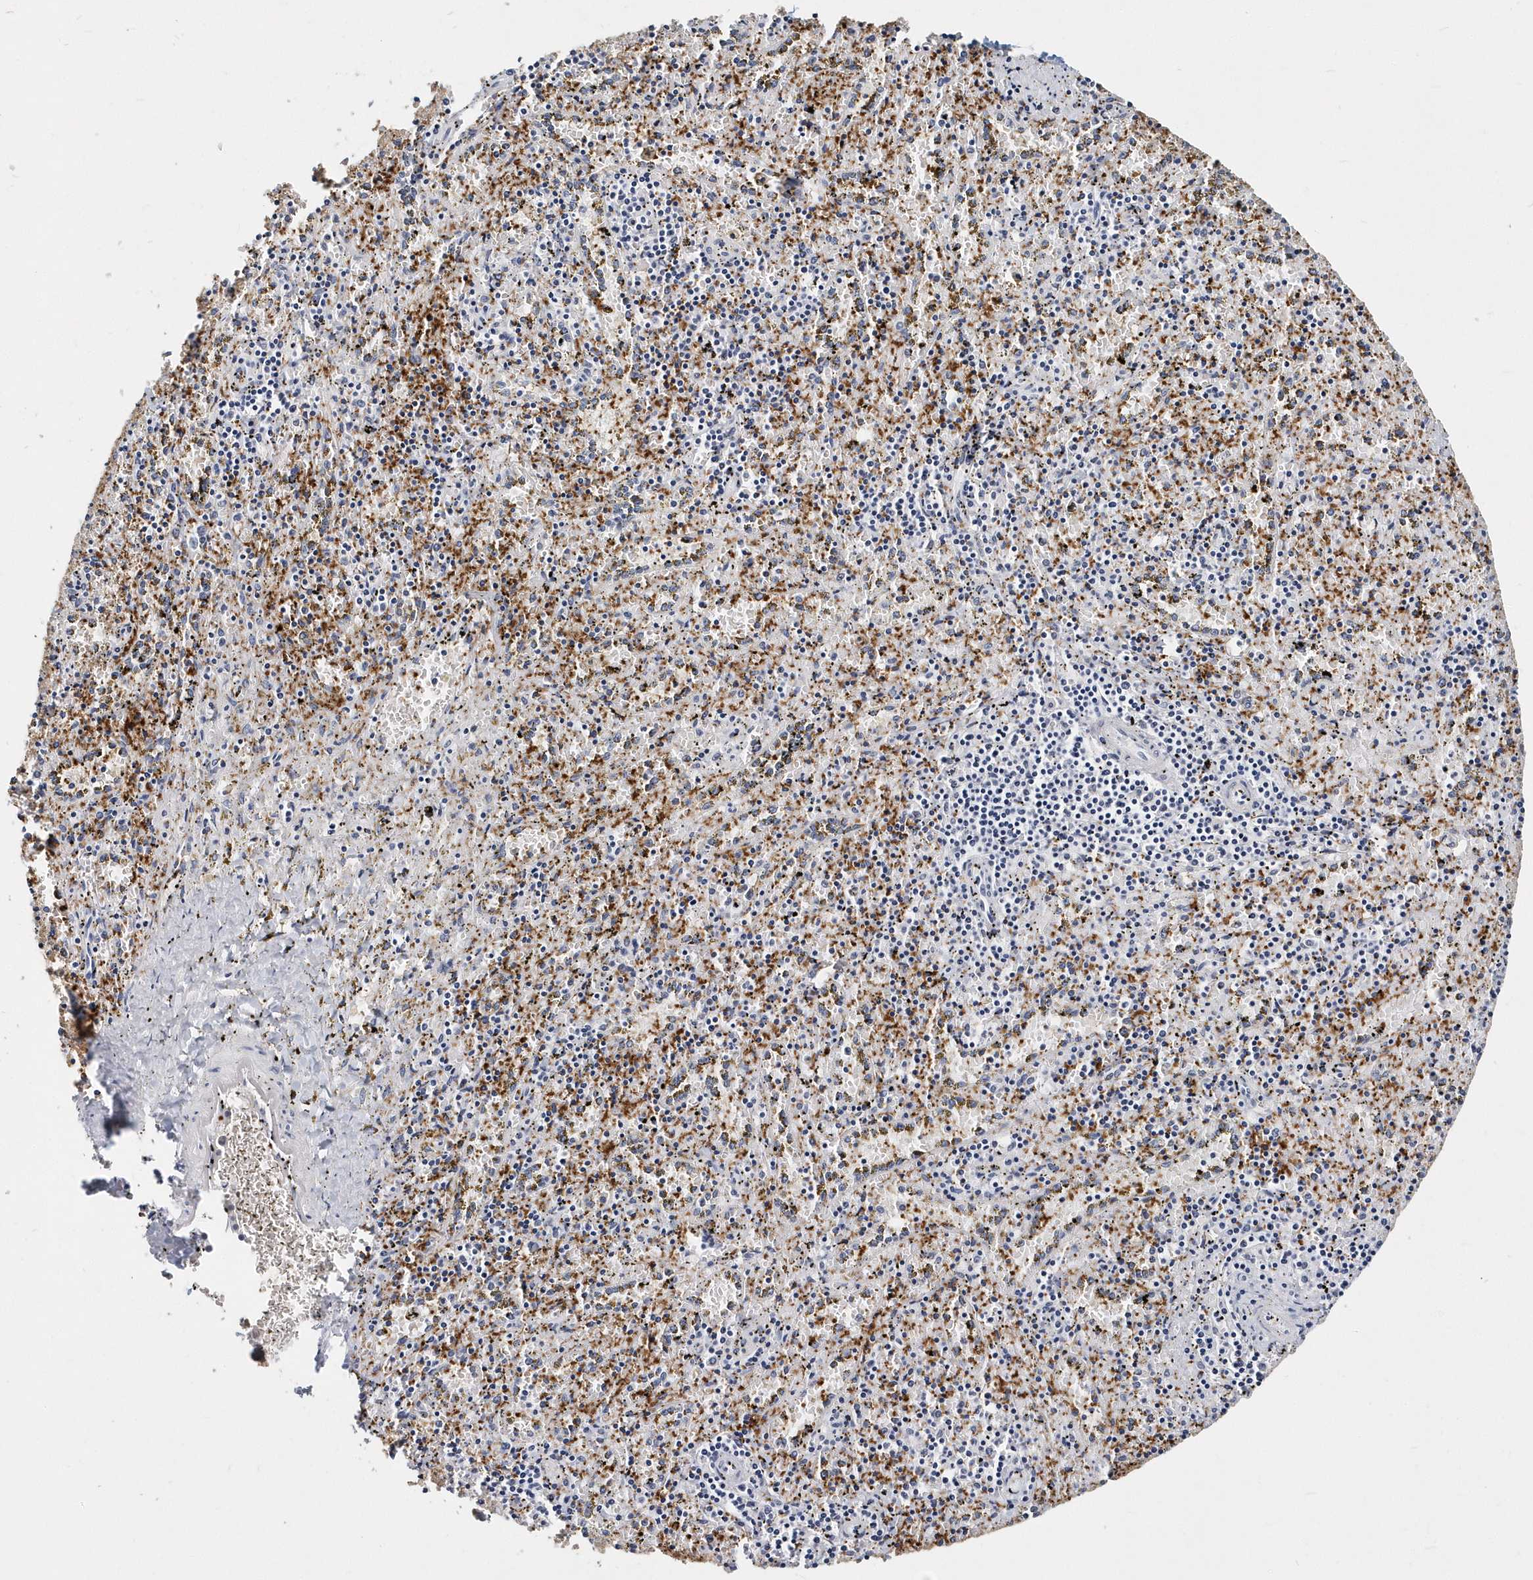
{"staining": {"intensity": "negative", "quantity": "none", "location": "none"}, "tissue": "spleen", "cell_type": "Cells in red pulp", "image_type": "normal", "snomed": [{"axis": "morphology", "description": "Normal tissue, NOS"}, {"axis": "topography", "description": "Spleen"}], "caption": "Spleen was stained to show a protein in brown. There is no significant staining in cells in red pulp. Brightfield microscopy of immunohistochemistry stained with DAB (brown) and hematoxylin (blue), captured at high magnification.", "gene": "ITGA2B", "patient": {"sex": "male", "age": 11}}